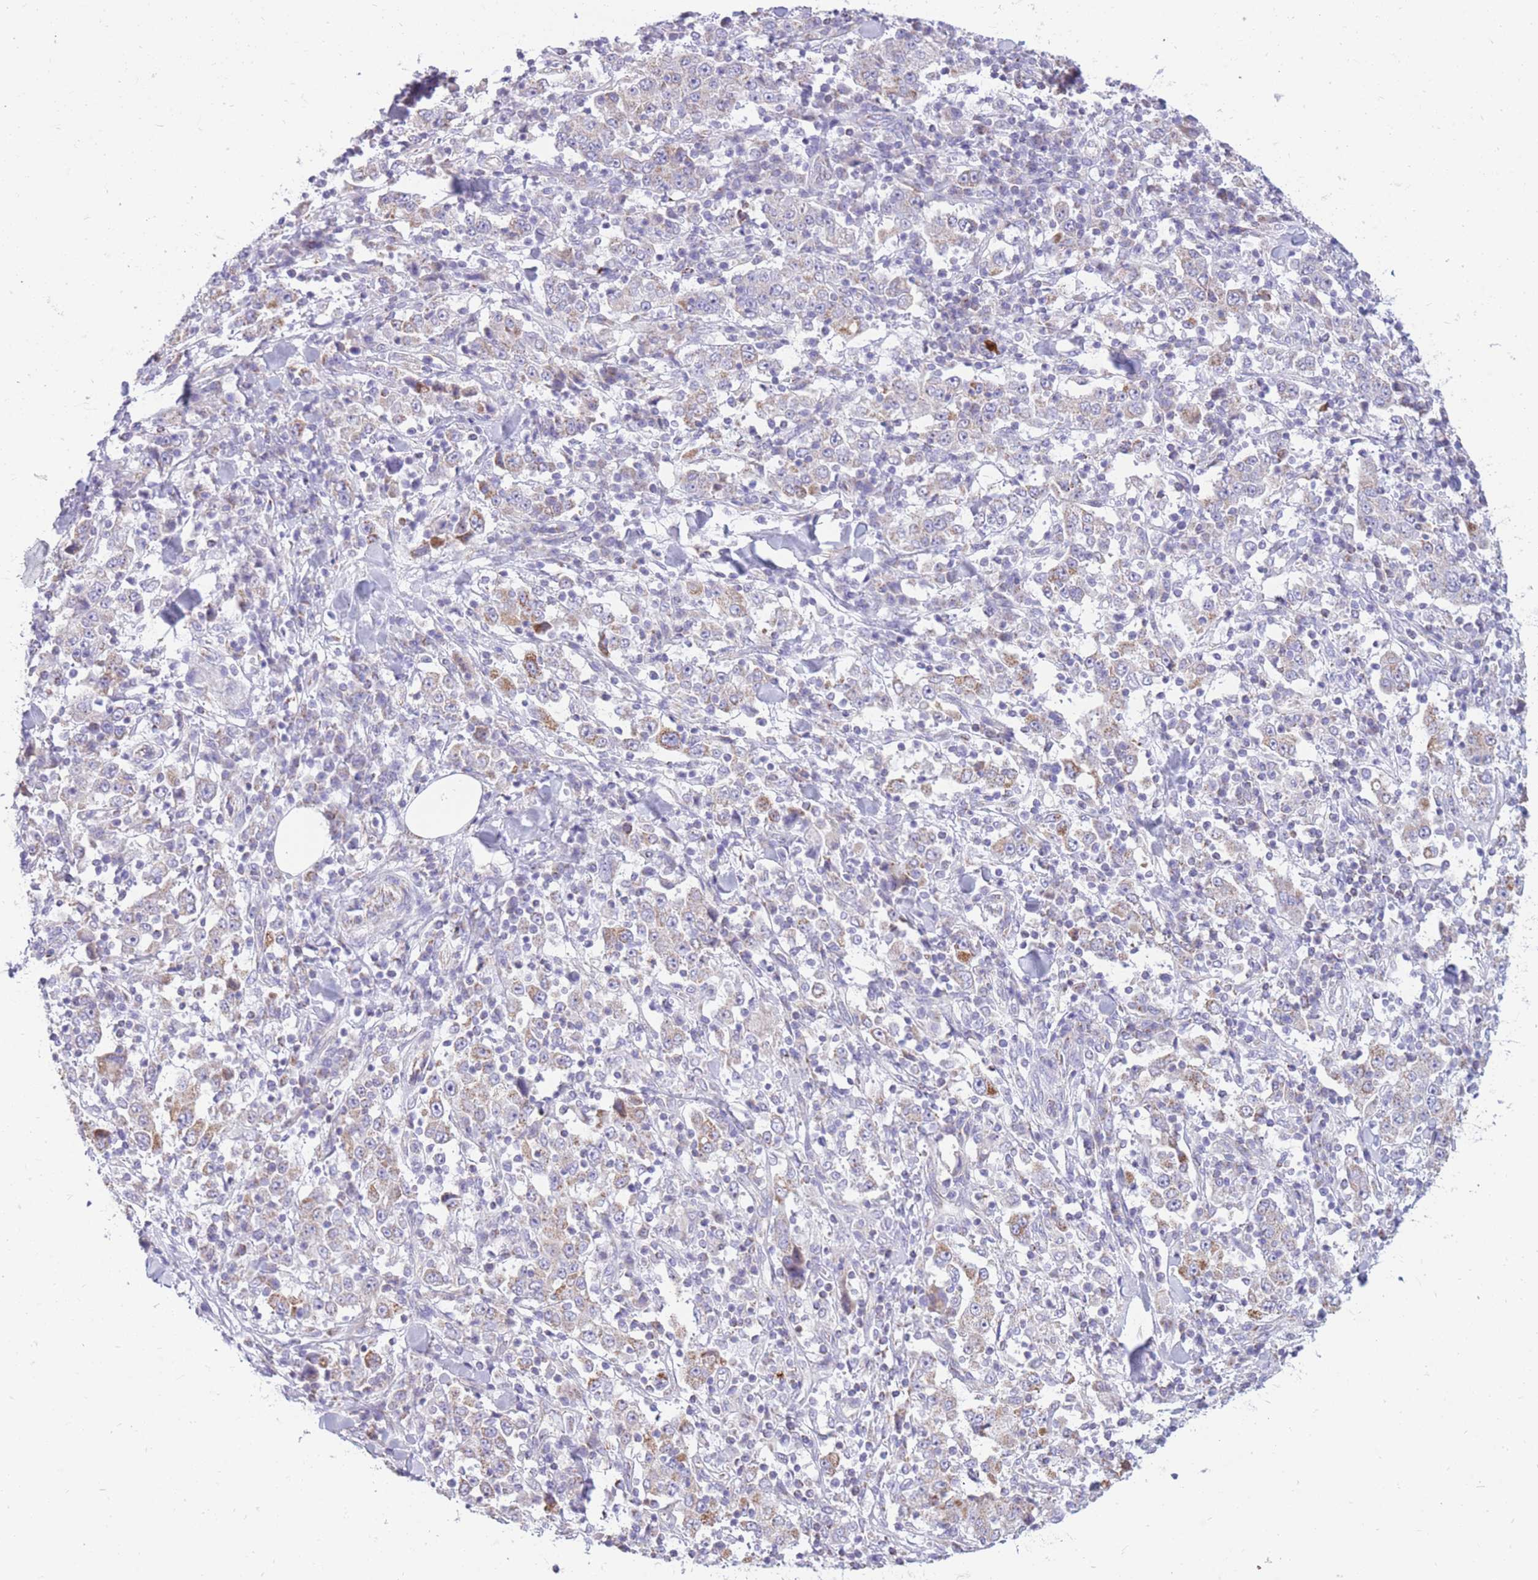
{"staining": {"intensity": "weak", "quantity": "<25%", "location": "cytoplasmic/membranous"}, "tissue": "stomach cancer", "cell_type": "Tumor cells", "image_type": "cancer", "snomed": [{"axis": "morphology", "description": "Normal tissue, NOS"}, {"axis": "morphology", "description": "Adenocarcinoma, NOS"}, {"axis": "topography", "description": "Stomach, upper"}, {"axis": "topography", "description": "Stomach"}], "caption": "High power microscopy photomicrograph of an immunohistochemistry (IHC) histopathology image of stomach cancer, revealing no significant expression in tumor cells.", "gene": "PCSK1", "patient": {"sex": "male", "age": 59}}